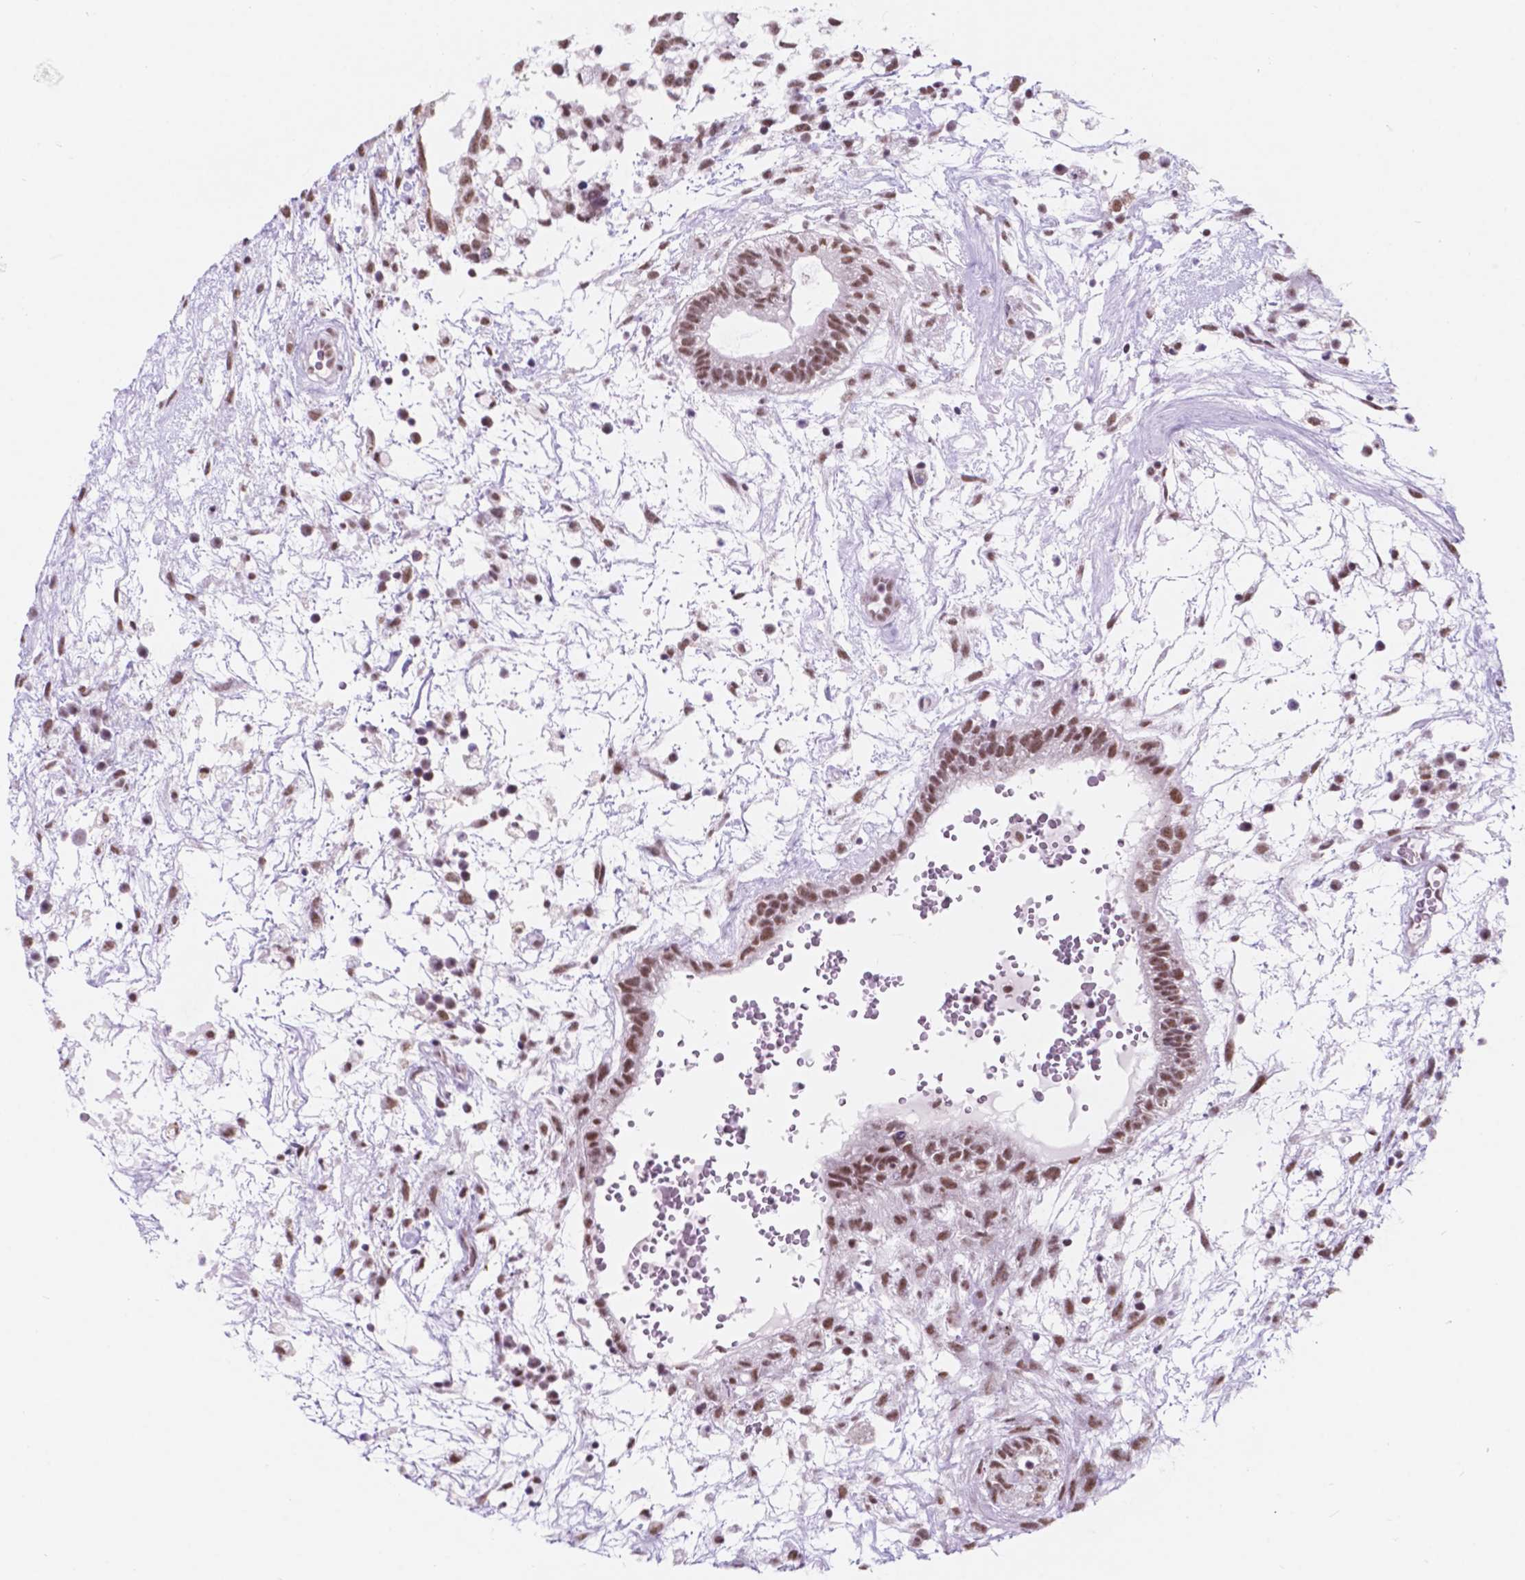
{"staining": {"intensity": "moderate", "quantity": ">75%", "location": "nuclear"}, "tissue": "testis cancer", "cell_type": "Tumor cells", "image_type": "cancer", "snomed": [{"axis": "morphology", "description": "Normal tissue, NOS"}, {"axis": "morphology", "description": "Carcinoma, Embryonal, NOS"}, {"axis": "topography", "description": "Testis"}], "caption": "Protein analysis of testis embryonal carcinoma tissue displays moderate nuclear expression in about >75% of tumor cells.", "gene": "BCAS2", "patient": {"sex": "male", "age": 32}}